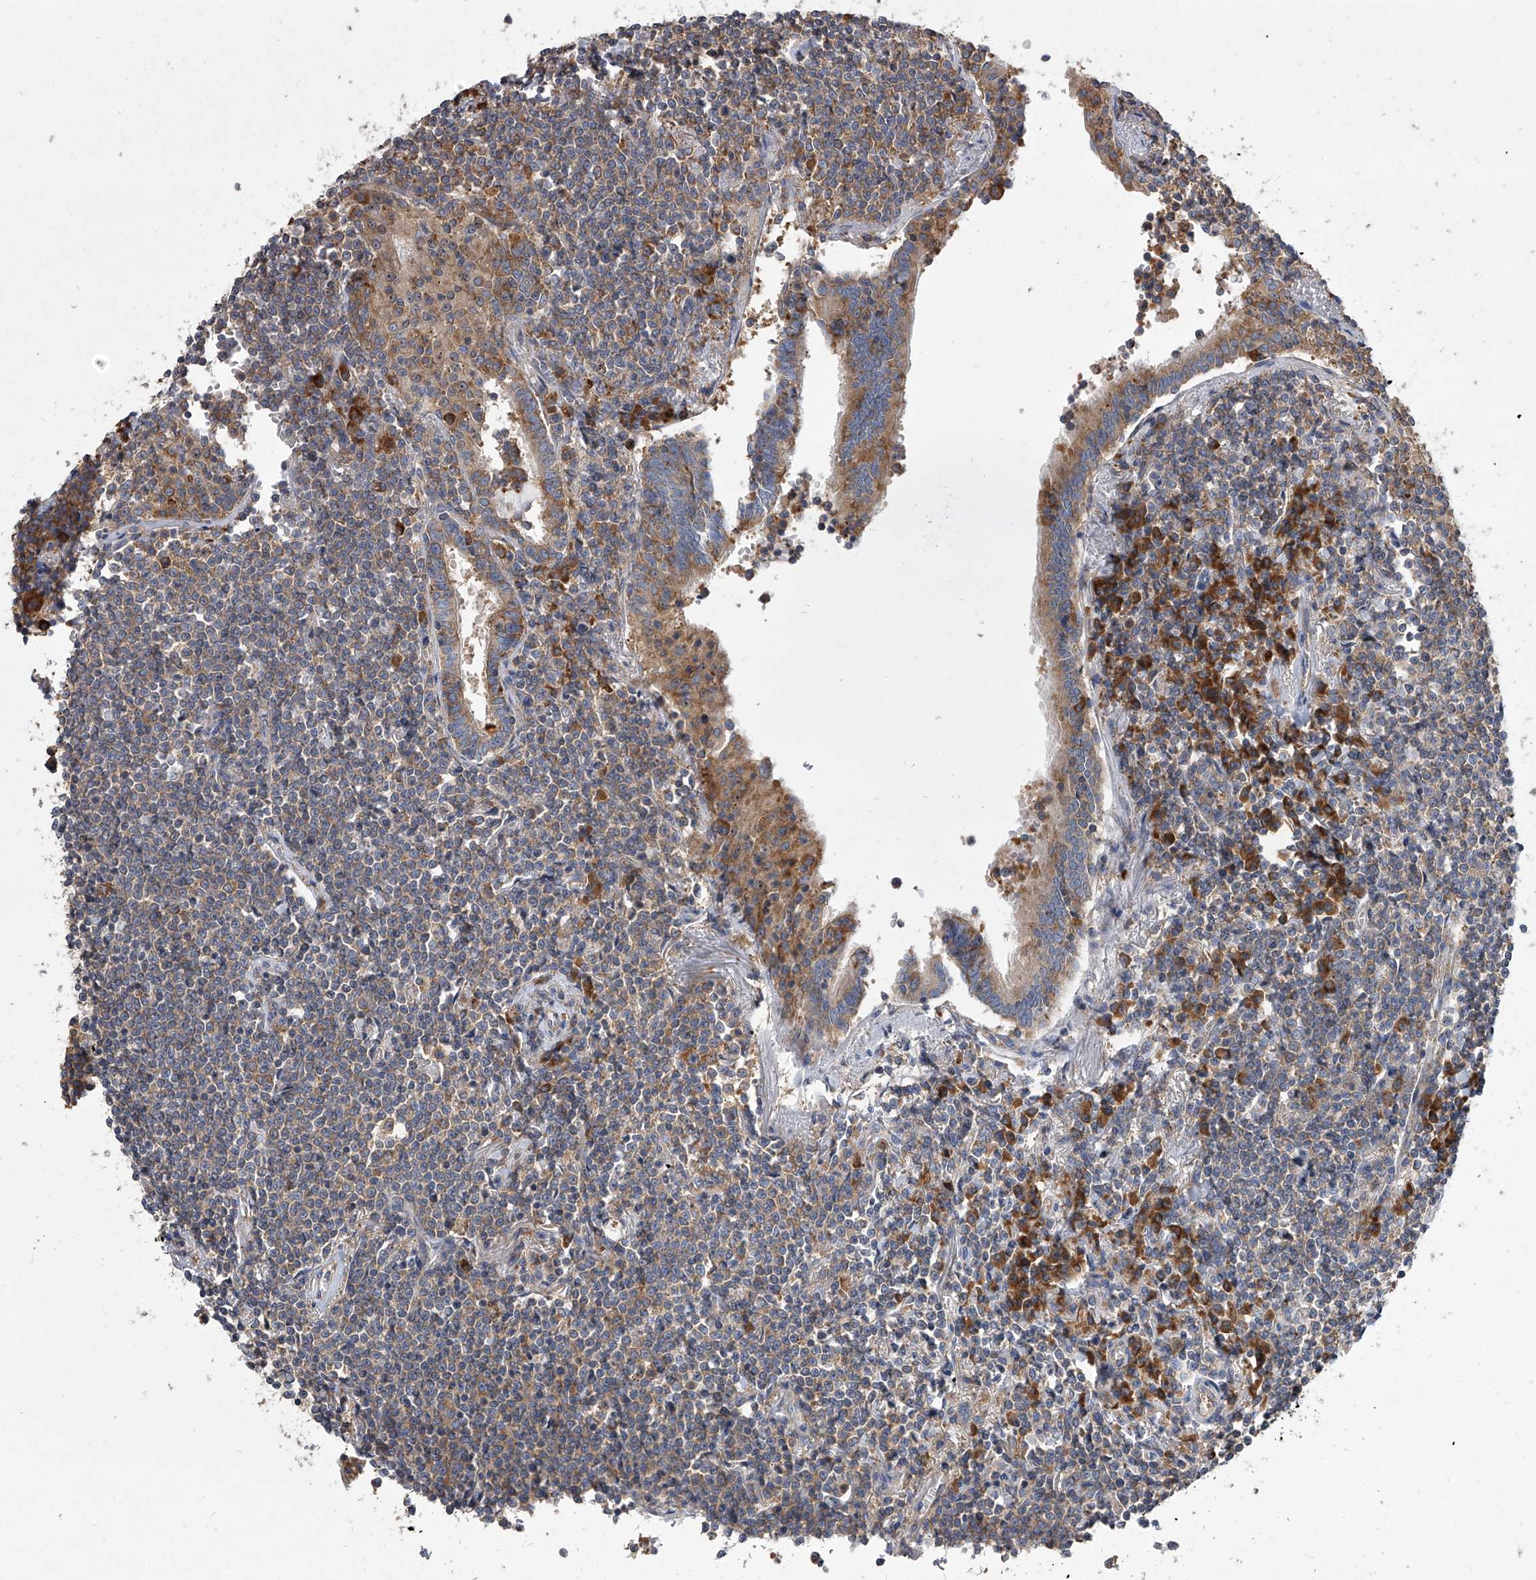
{"staining": {"intensity": "weak", "quantity": ">75%", "location": "cytoplasmic/membranous"}, "tissue": "lymphoma", "cell_type": "Tumor cells", "image_type": "cancer", "snomed": [{"axis": "morphology", "description": "Malignant lymphoma, non-Hodgkin's type, Low grade"}, {"axis": "topography", "description": "Lung"}], "caption": "Lymphoma stained with a brown dye reveals weak cytoplasmic/membranous positive positivity in approximately >75% of tumor cells.", "gene": "EIF2S2", "patient": {"sex": "female", "age": 71}}